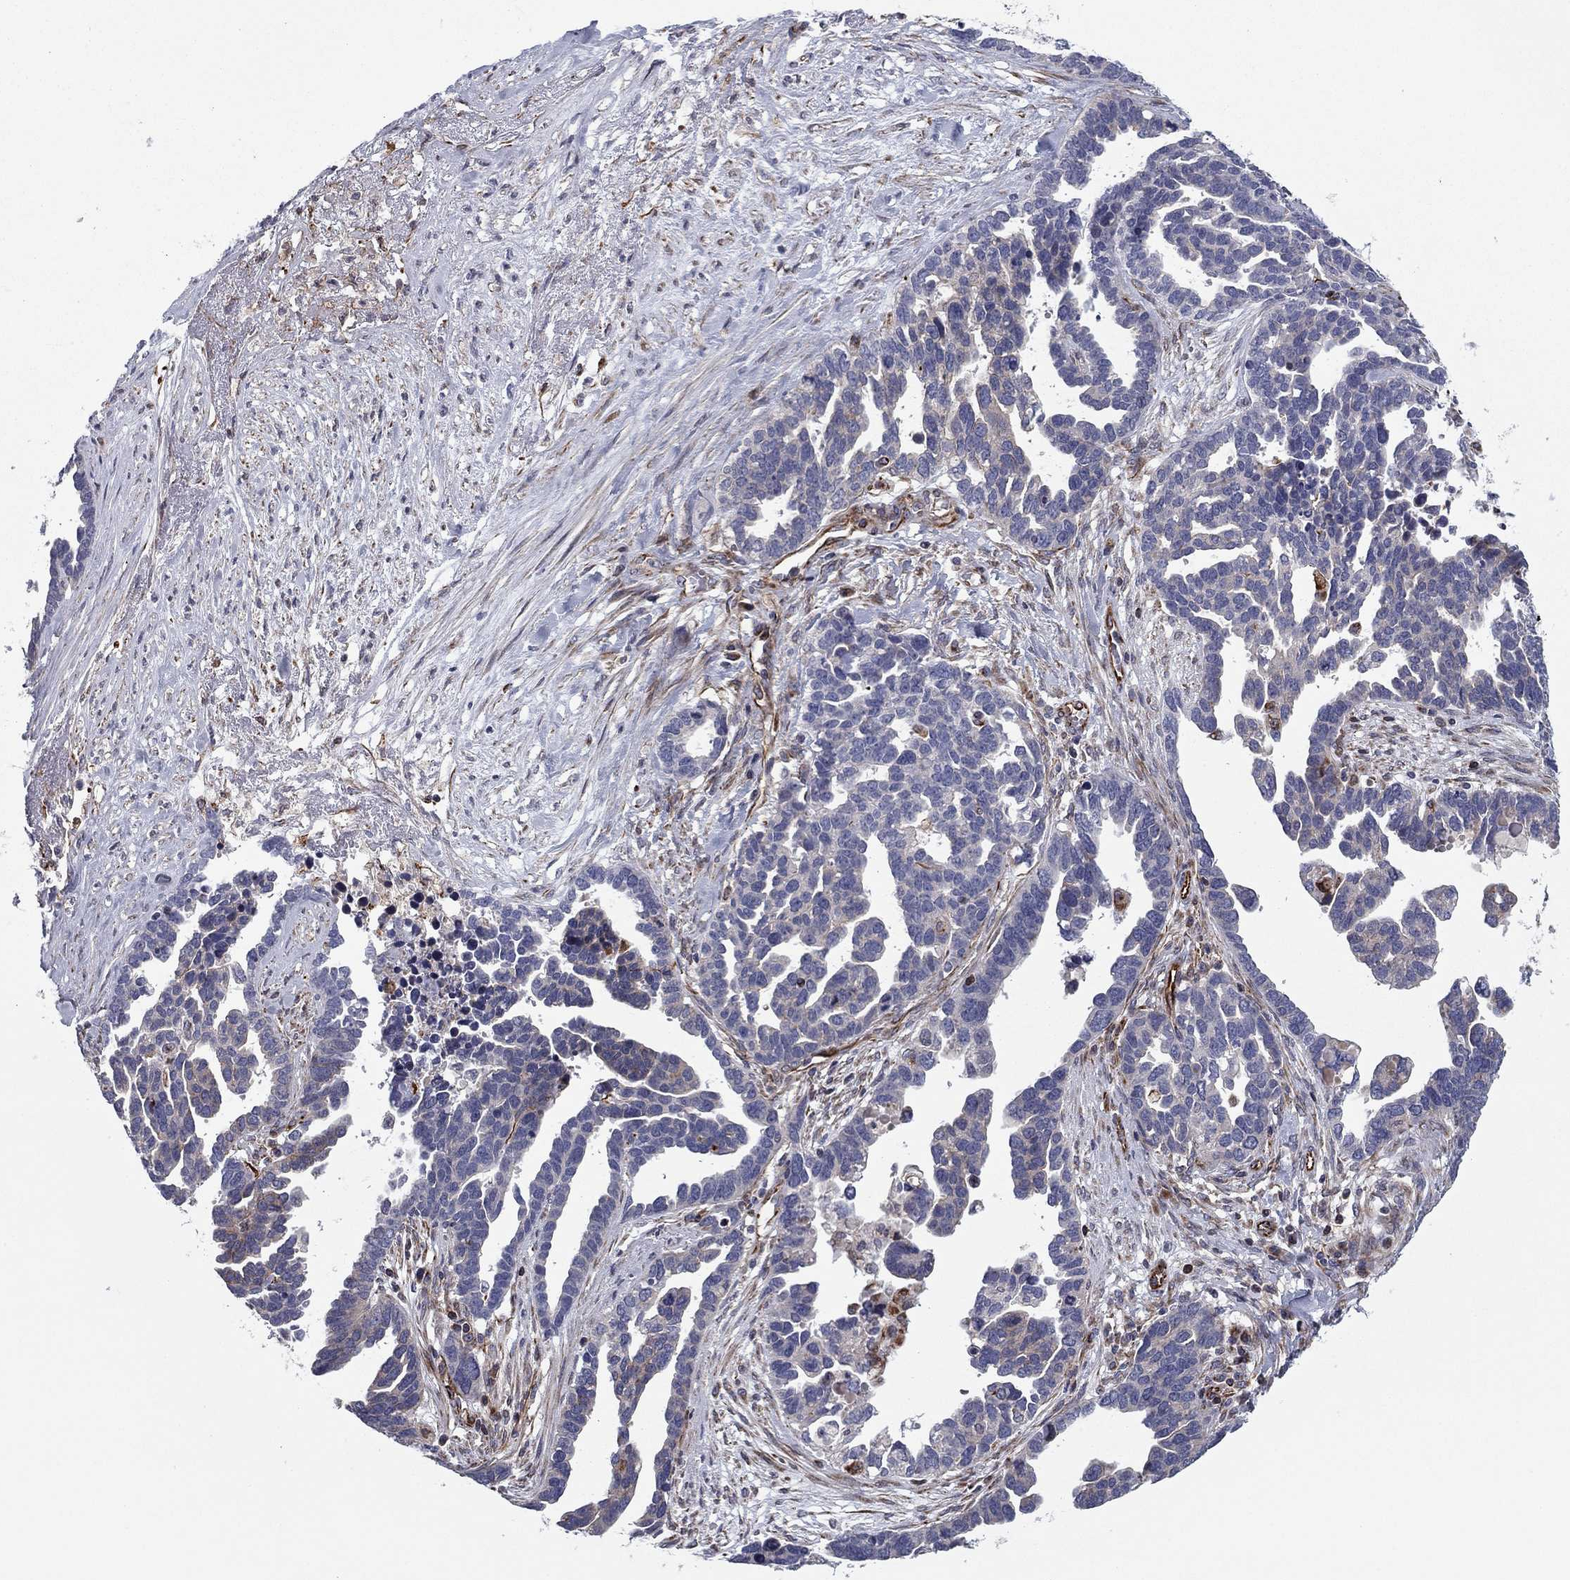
{"staining": {"intensity": "negative", "quantity": "none", "location": "none"}, "tissue": "ovarian cancer", "cell_type": "Tumor cells", "image_type": "cancer", "snomed": [{"axis": "morphology", "description": "Cystadenocarcinoma, serous, NOS"}, {"axis": "topography", "description": "Ovary"}], "caption": "Ovarian cancer was stained to show a protein in brown. There is no significant staining in tumor cells.", "gene": "CLSTN1", "patient": {"sex": "female", "age": 54}}